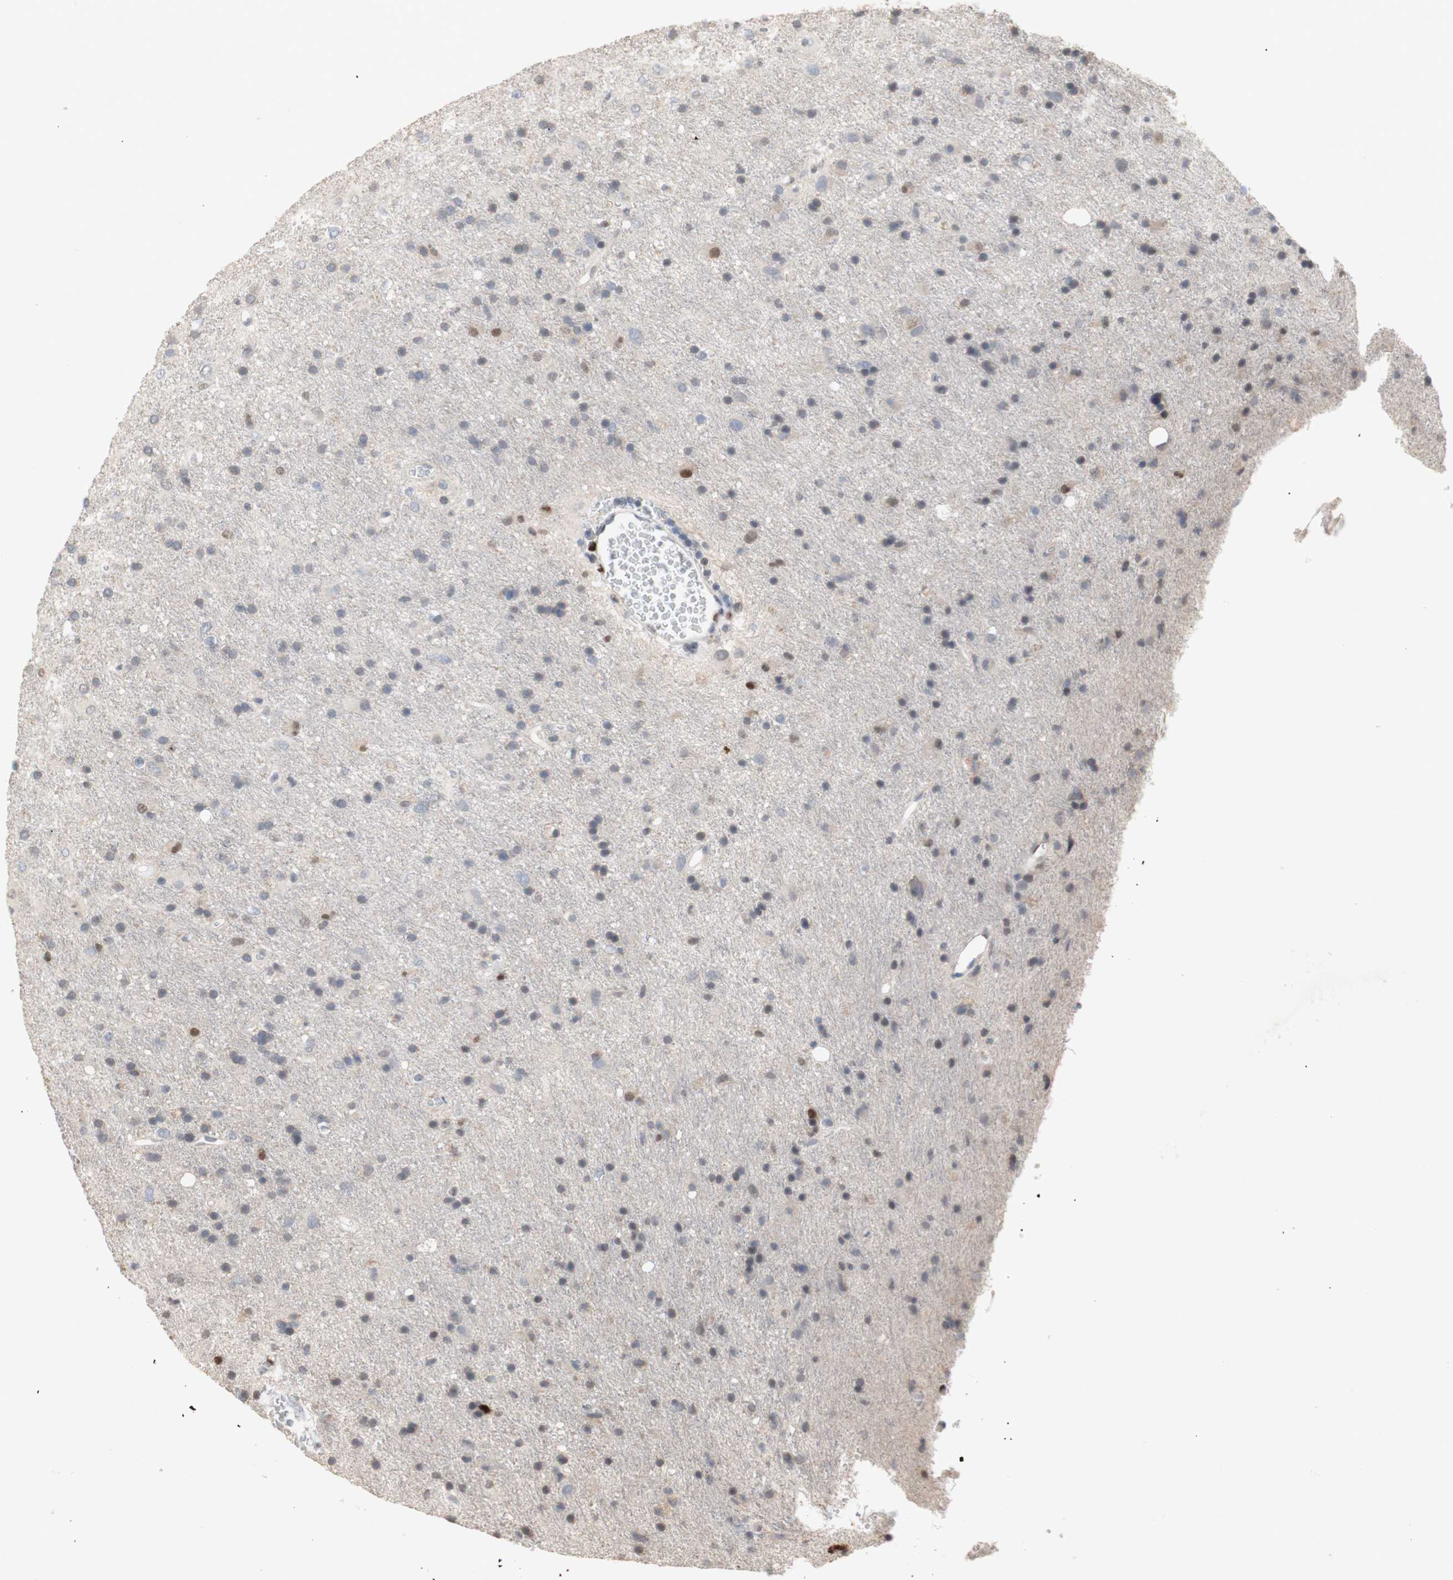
{"staining": {"intensity": "weak", "quantity": "<25%", "location": "nuclear"}, "tissue": "glioma", "cell_type": "Tumor cells", "image_type": "cancer", "snomed": [{"axis": "morphology", "description": "Glioma, malignant, Low grade"}, {"axis": "topography", "description": "Brain"}], "caption": "Malignant glioma (low-grade) was stained to show a protein in brown. There is no significant positivity in tumor cells.", "gene": "FOSB", "patient": {"sex": "male", "age": 77}}